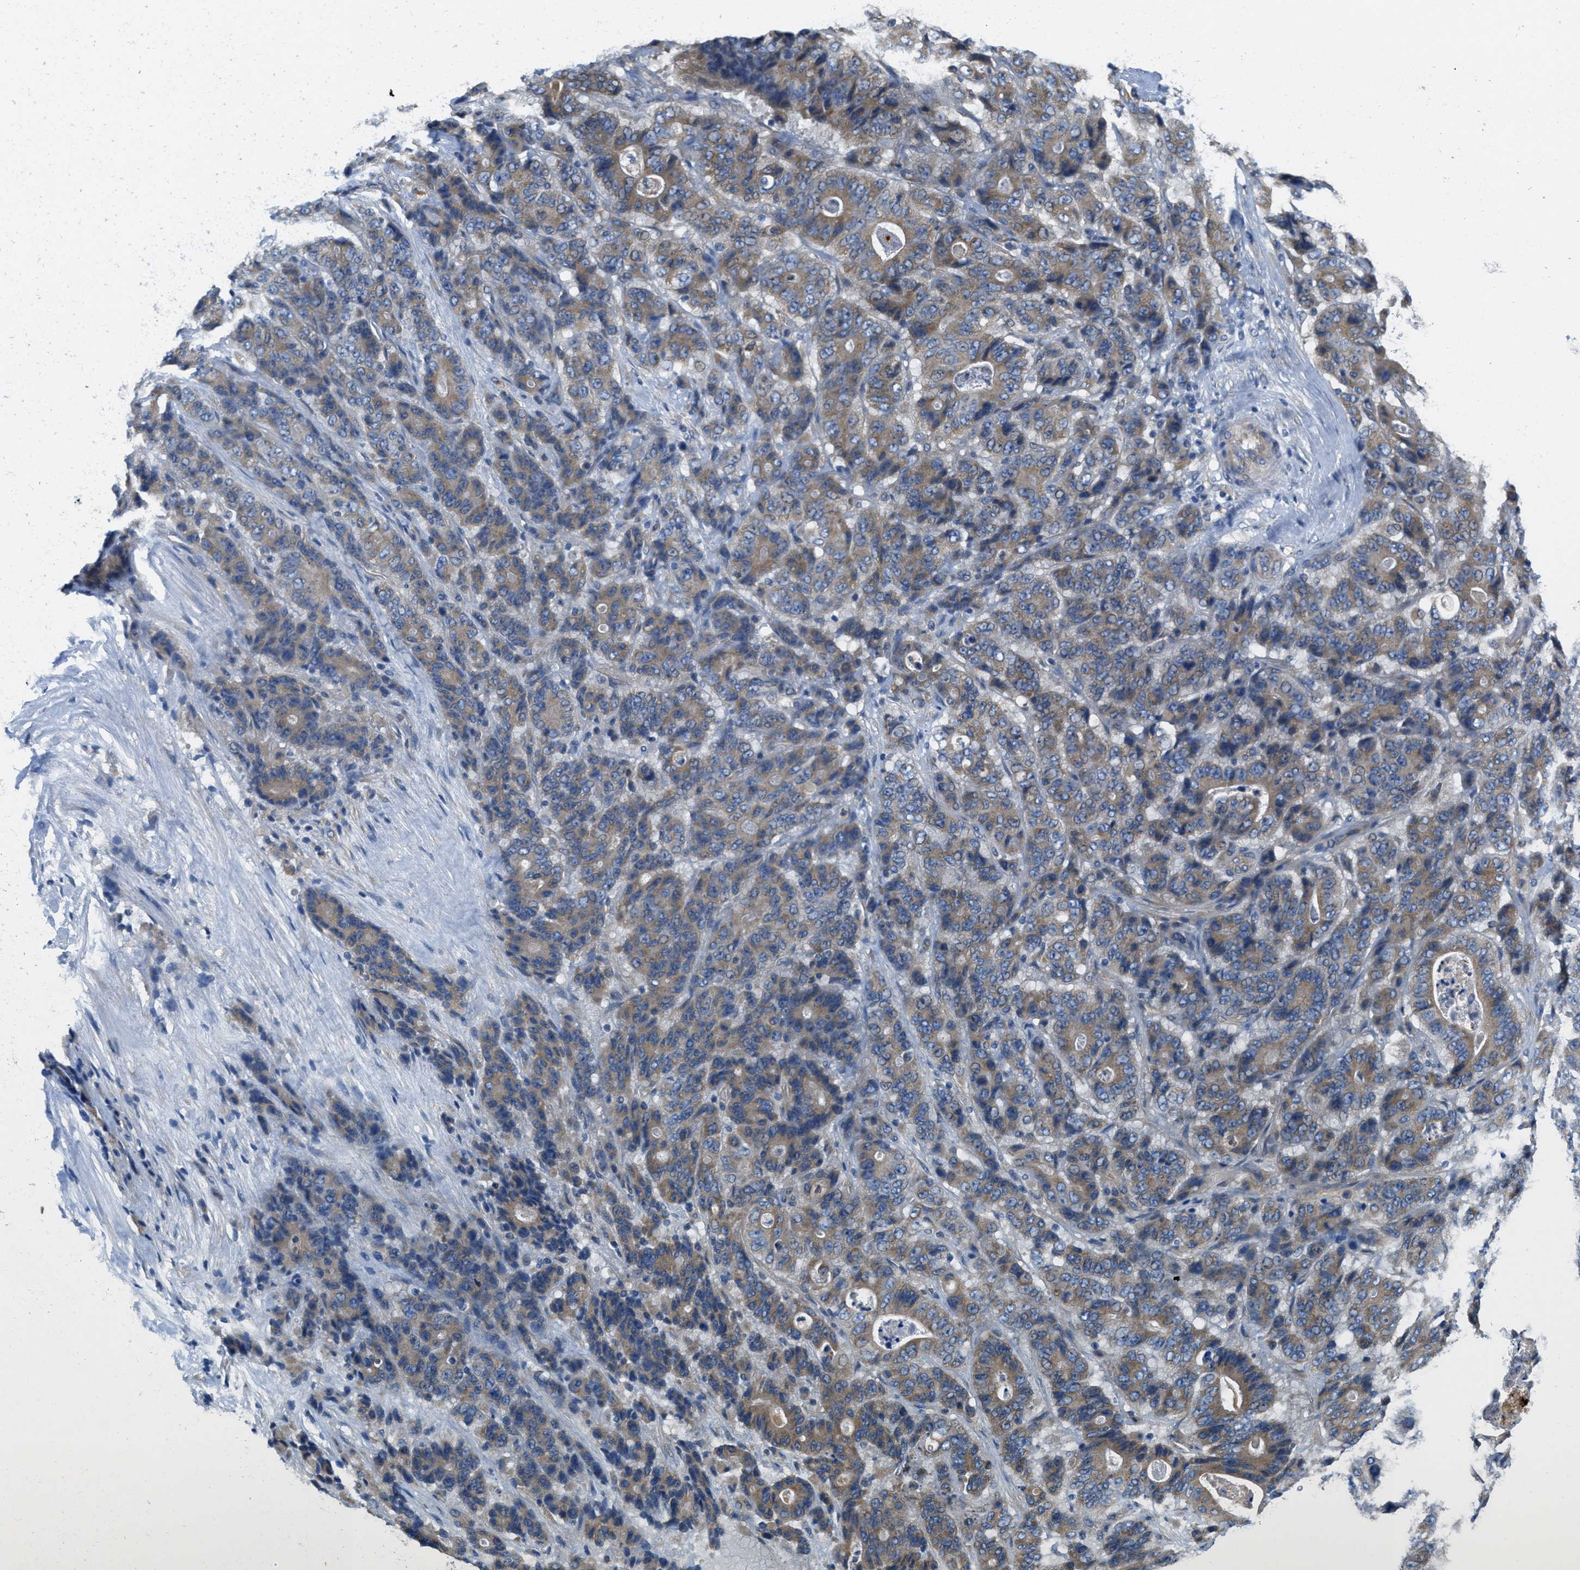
{"staining": {"intensity": "moderate", "quantity": "25%-75%", "location": "cytoplasmic/membranous"}, "tissue": "stomach cancer", "cell_type": "Tumor cells", "image_type": "cancer", "snomed": [{"axis": "morphology", "description": "Adenocarcinoma, NOS"}, {"axis": "topography", "description": "Stomach"}], "caption": "This is a photomicrograph of immunohistochemistry staining of stomach cancer (adenocarcinoma), which shows moderate staining in the cytoplasmic/membranous of tumor cells.", "gene": "TOMM70", "patient": {"sex": "female", "age": 73}}